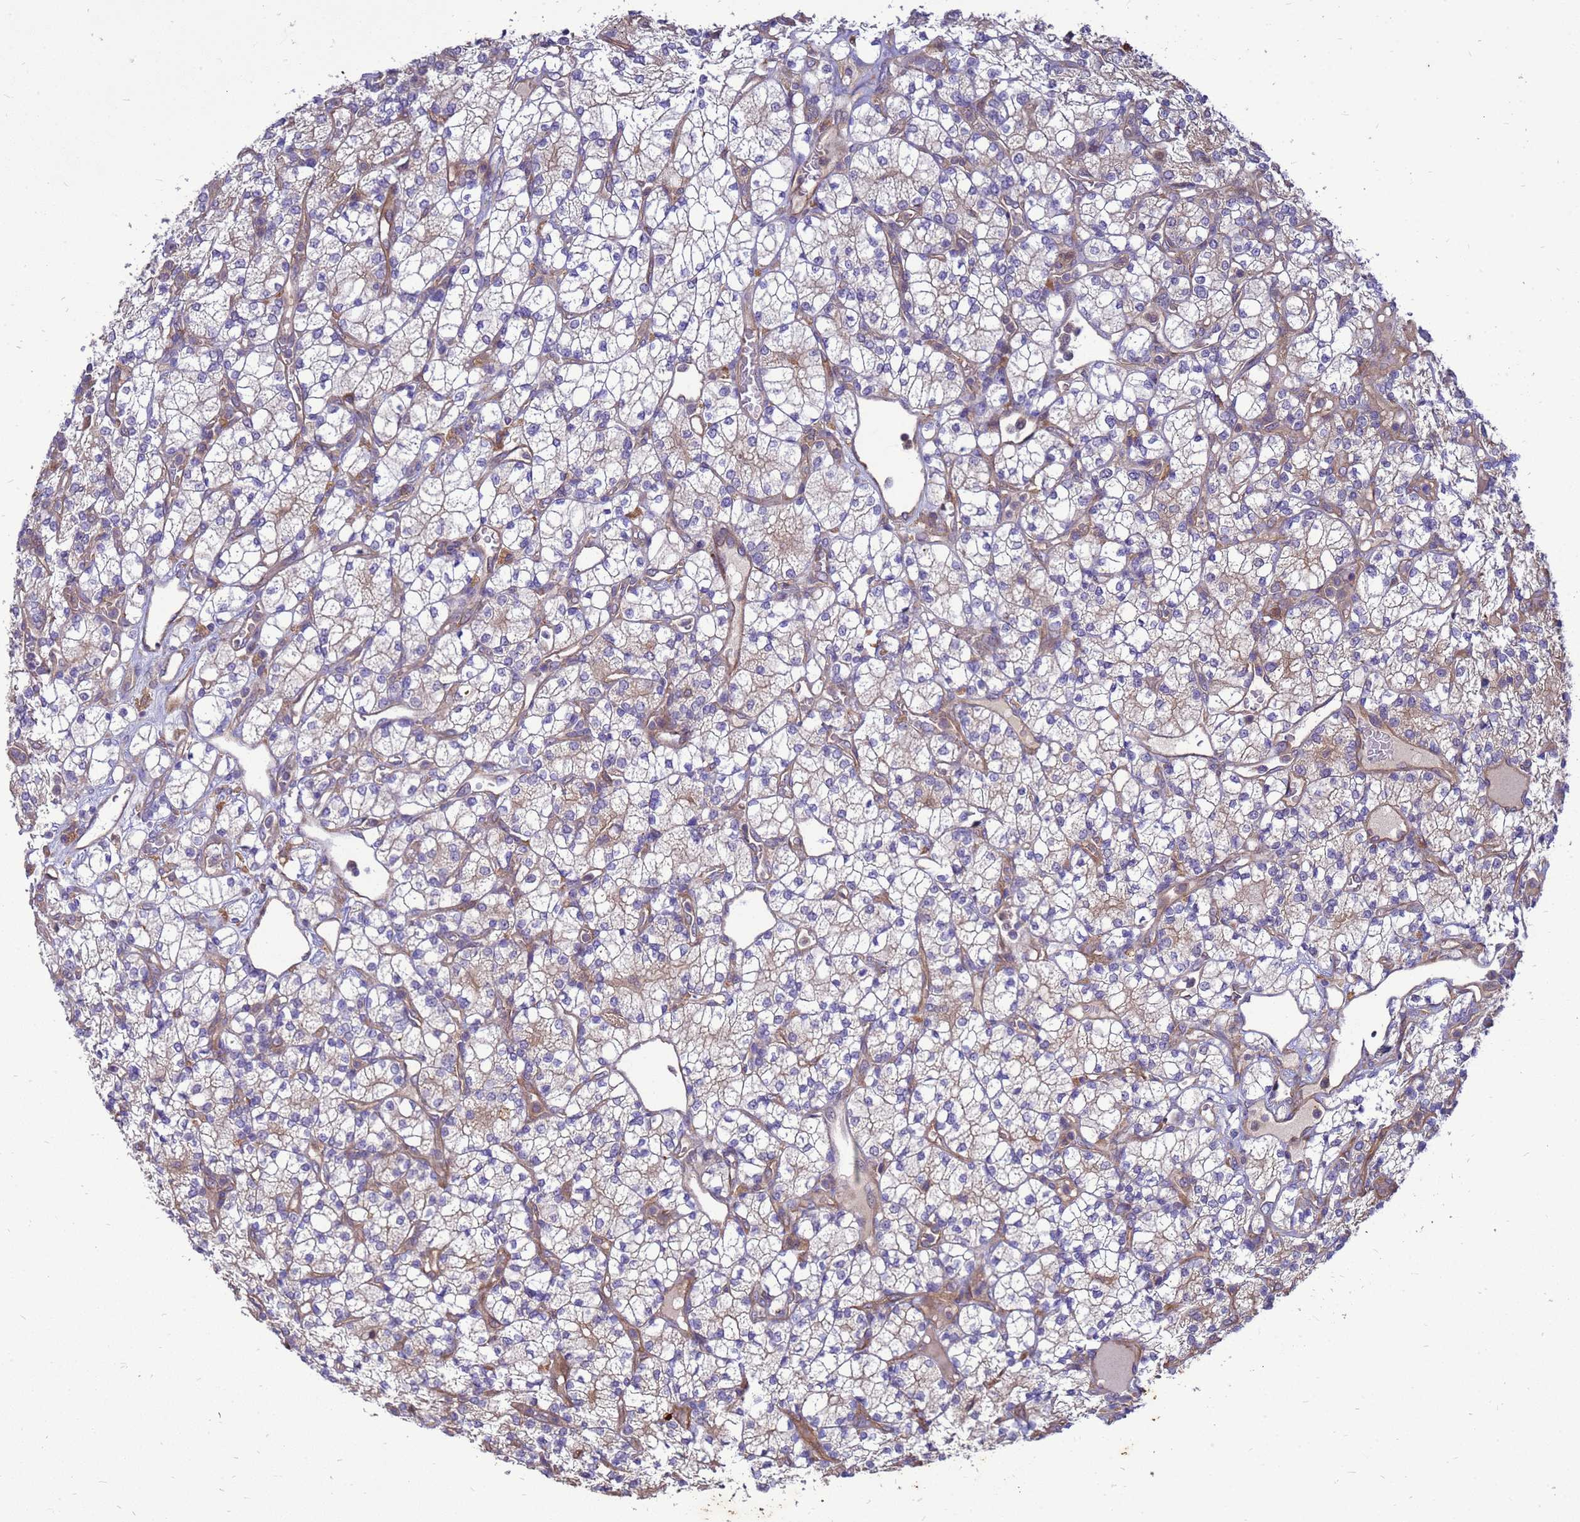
{"staining": {"intensity": "weak", "quantity": "25%-75%", "location": "cytoplasmic/membranous"}, "tissue": "renal cancer", "cell_type": "Tumor cells", "image_type": "cancer", "snomed": [{"axis": "morphology", "description": "Adenocarcinoma, NOS"}, {"axis": "topography", "description": "Kidney"}], "caption": "Weak cytoplasmic/membranous protein expression is present in about 25%-75% of tumor cells in renal cancer (adenocarcinoma).", "gene": "RNF215", "patient": {"sex": "male", "age": 77}}